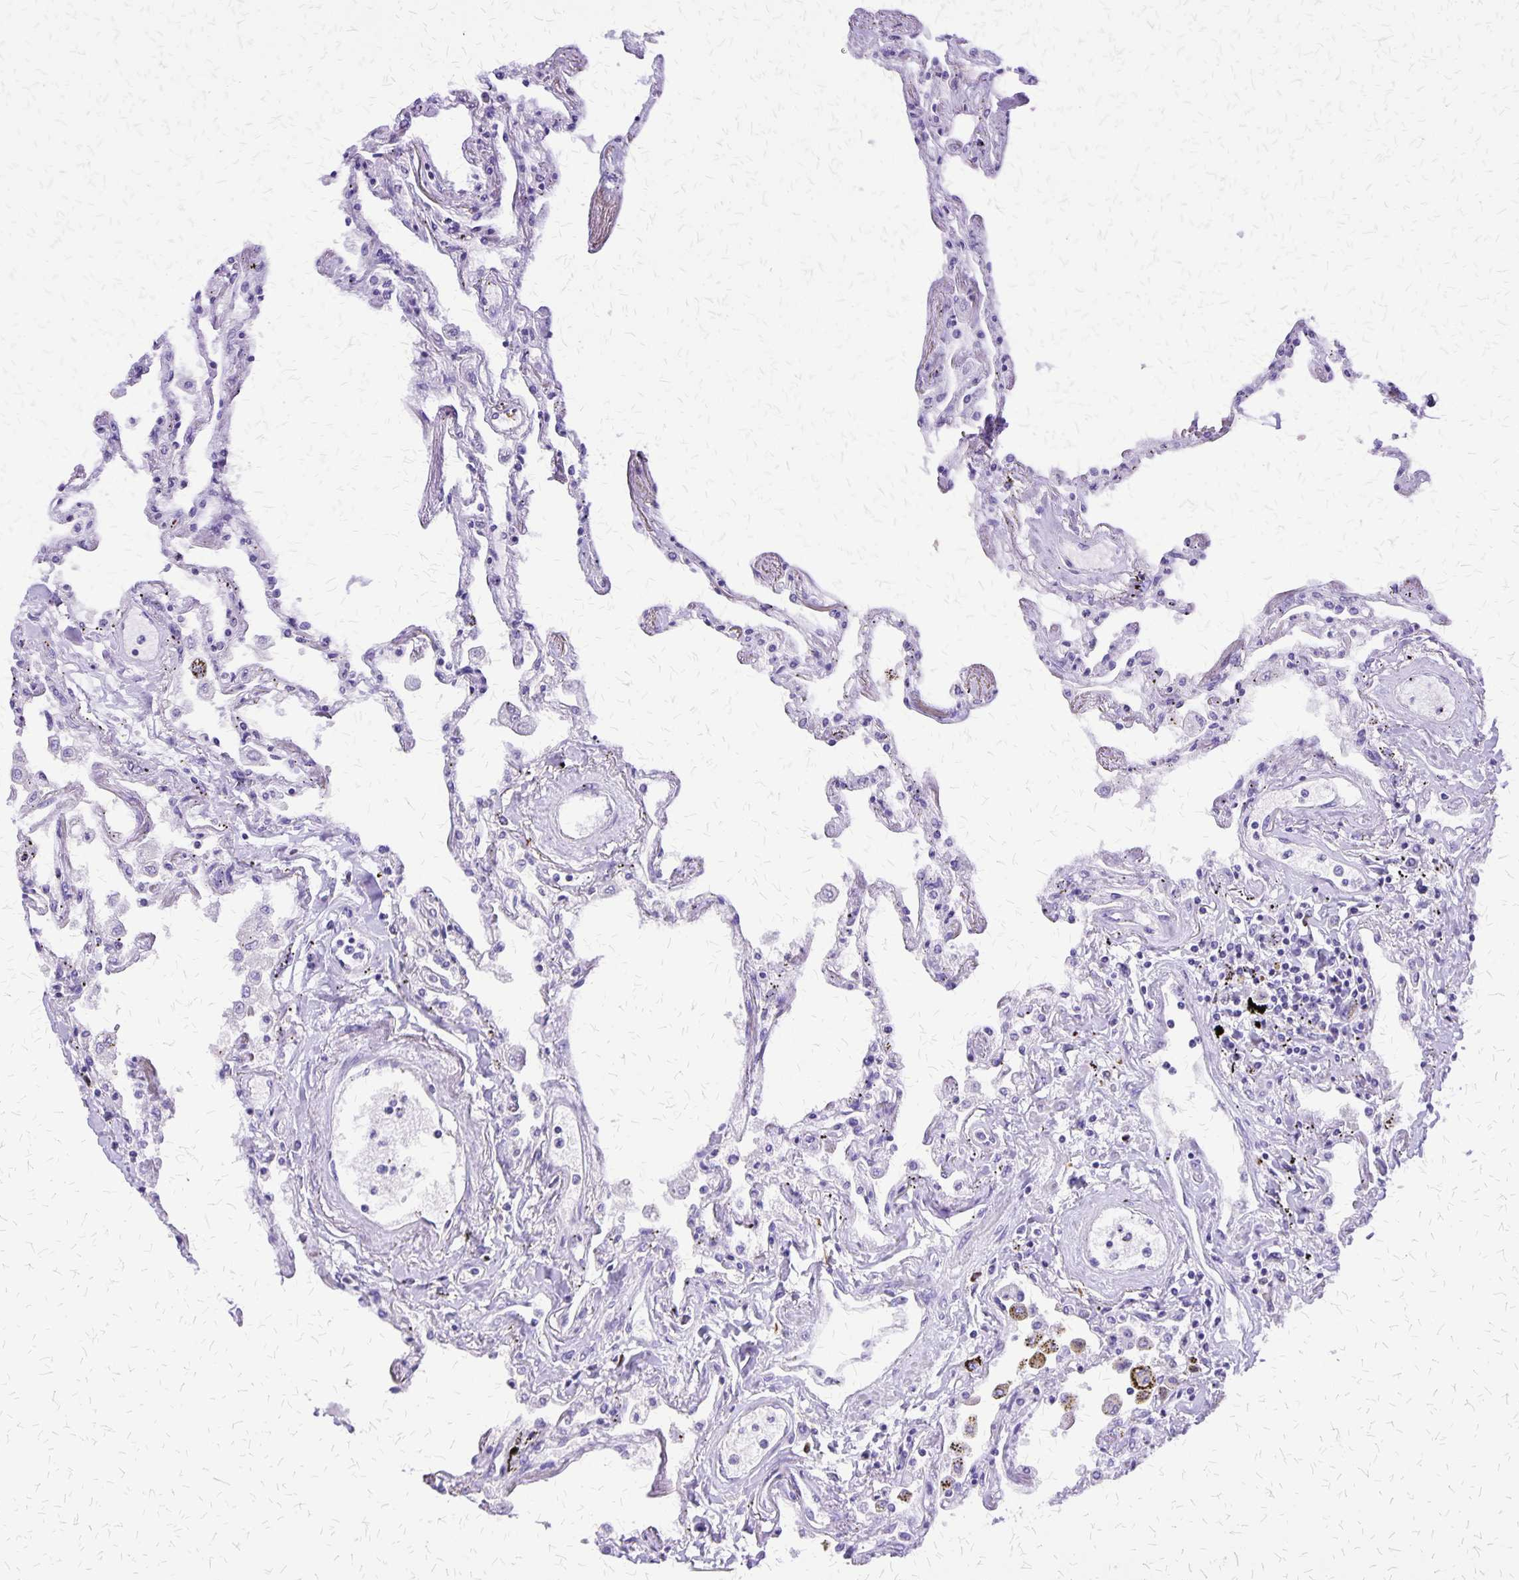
{"staining": {"intensity": "negative", "quantity": "none", "location": "none"}, "tissue": "lung", "cell_type": "Alveolar cells", "image_type": "normal", "snomed": [{"axis": "morphology", "description": "Normal tissue, NOS"}, {"axis": "morphology", "description": "Adenocarcinoma, NOS"}, {"axis": "topography", "description": "Cartilage tissue"}, {"axis": "topography", "description": "Lung"}], "caption": "IHC of benign human lung displays no expression in alveolar cells. (IHC, brightfield microscopy, high magnification).", "gene": "SLC13A2", "patient": {"sex": "female", "age": 67}}